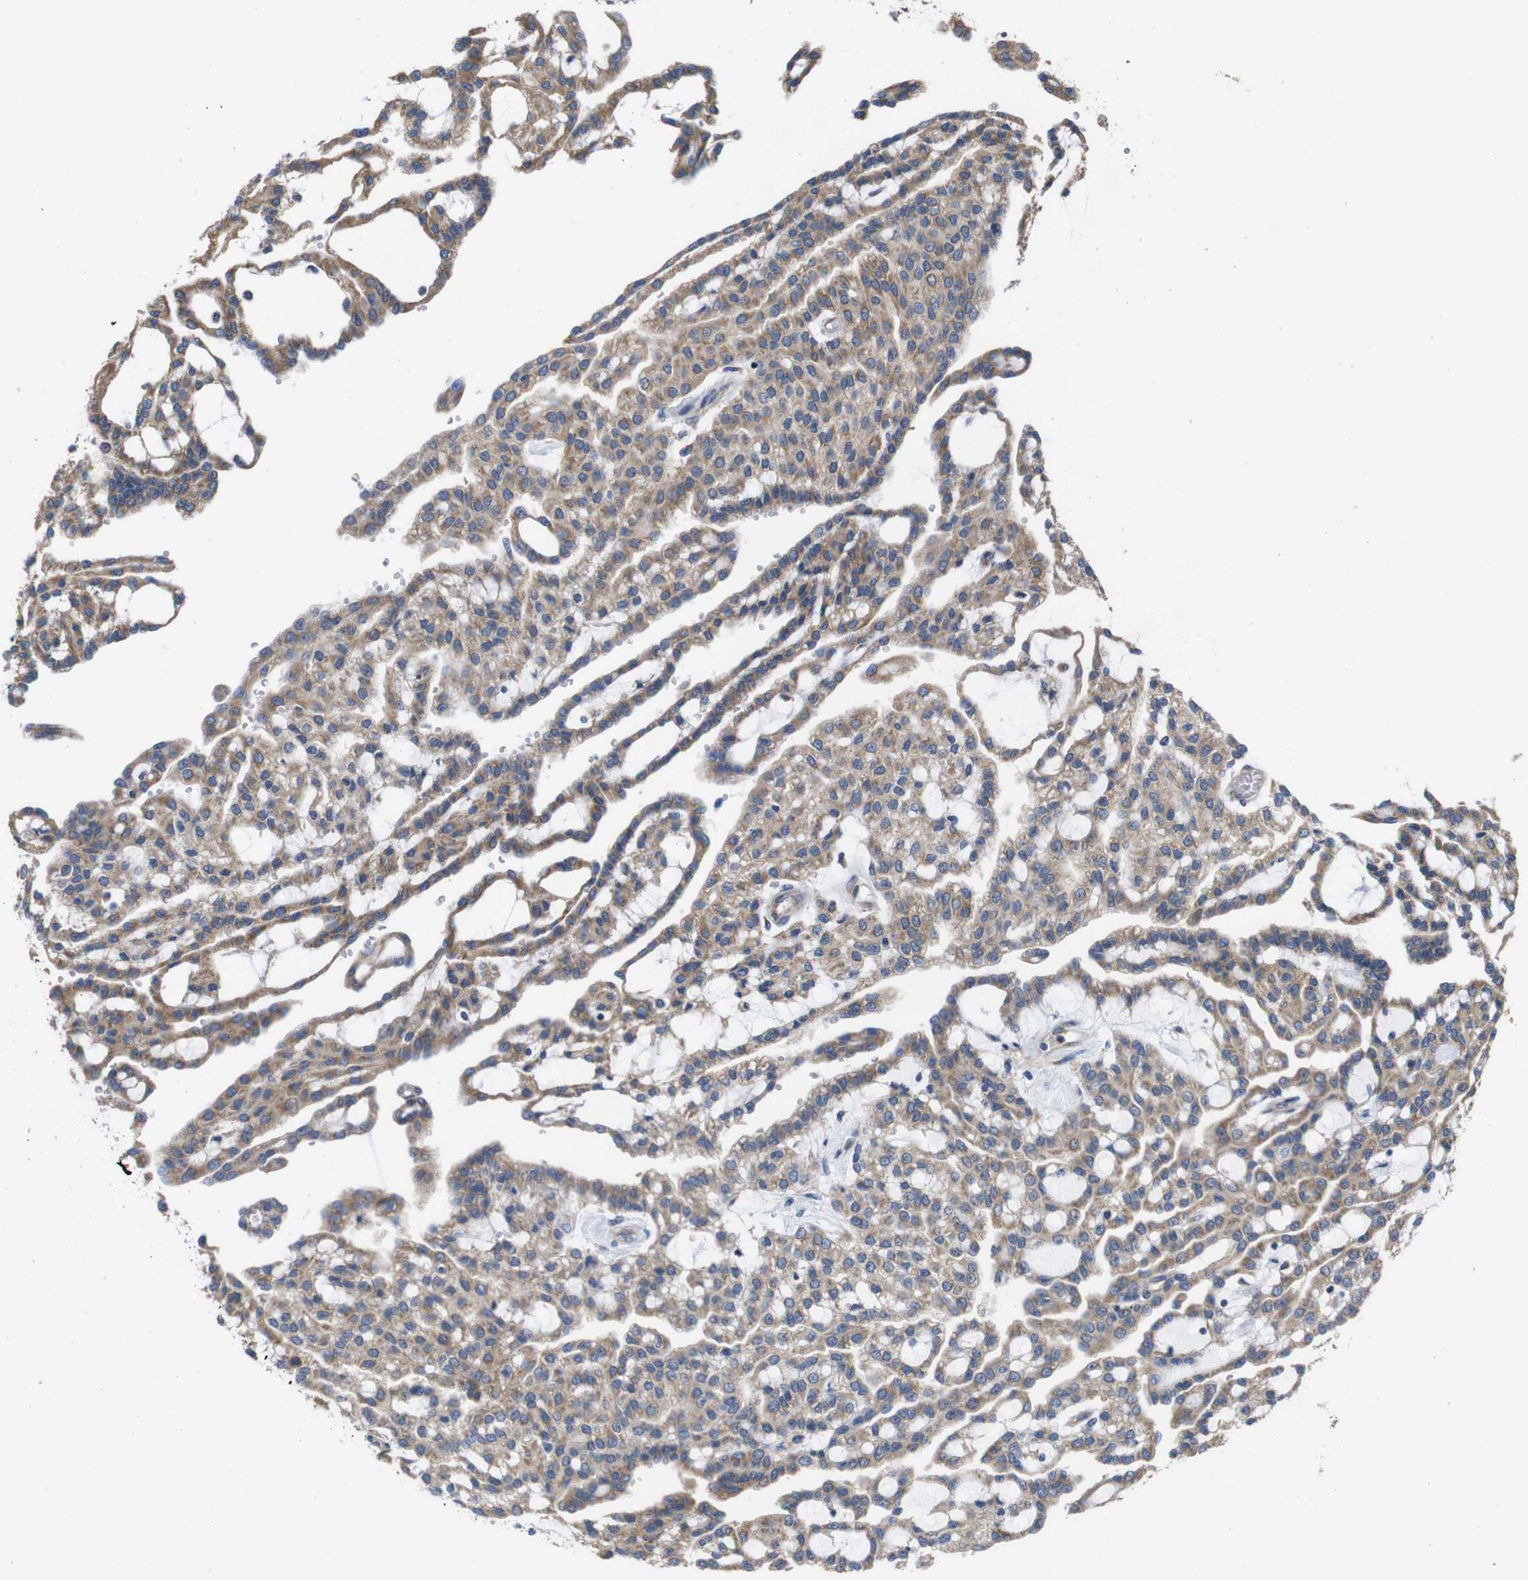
{"staining": {"intensity": "moderate", "quantity": ">75%", "location": "cytoplasmic/membranous"}, "tissue": "renal cancer", "cell_type": "Tumor cells", "image_type": "cancer", "snomed": [{"axis": "morphology", "description": "Adenocarcinoma, NOS"}, {"axis": "topography", "description": "Kidney"}], "caption": "Renal cancer (adenocarcinoma) was stained to show a protein in brown. There is medium levels of moderate cytoplasmic/membranous positivity in approximately >75% of tumor cells. (Stains: DAB in brown, nuclei in blue, Microscopy: brightfield microscopy at high magnification).", "gene": "MARCHF7", "patient": {"sex": "male", "age": 63}}